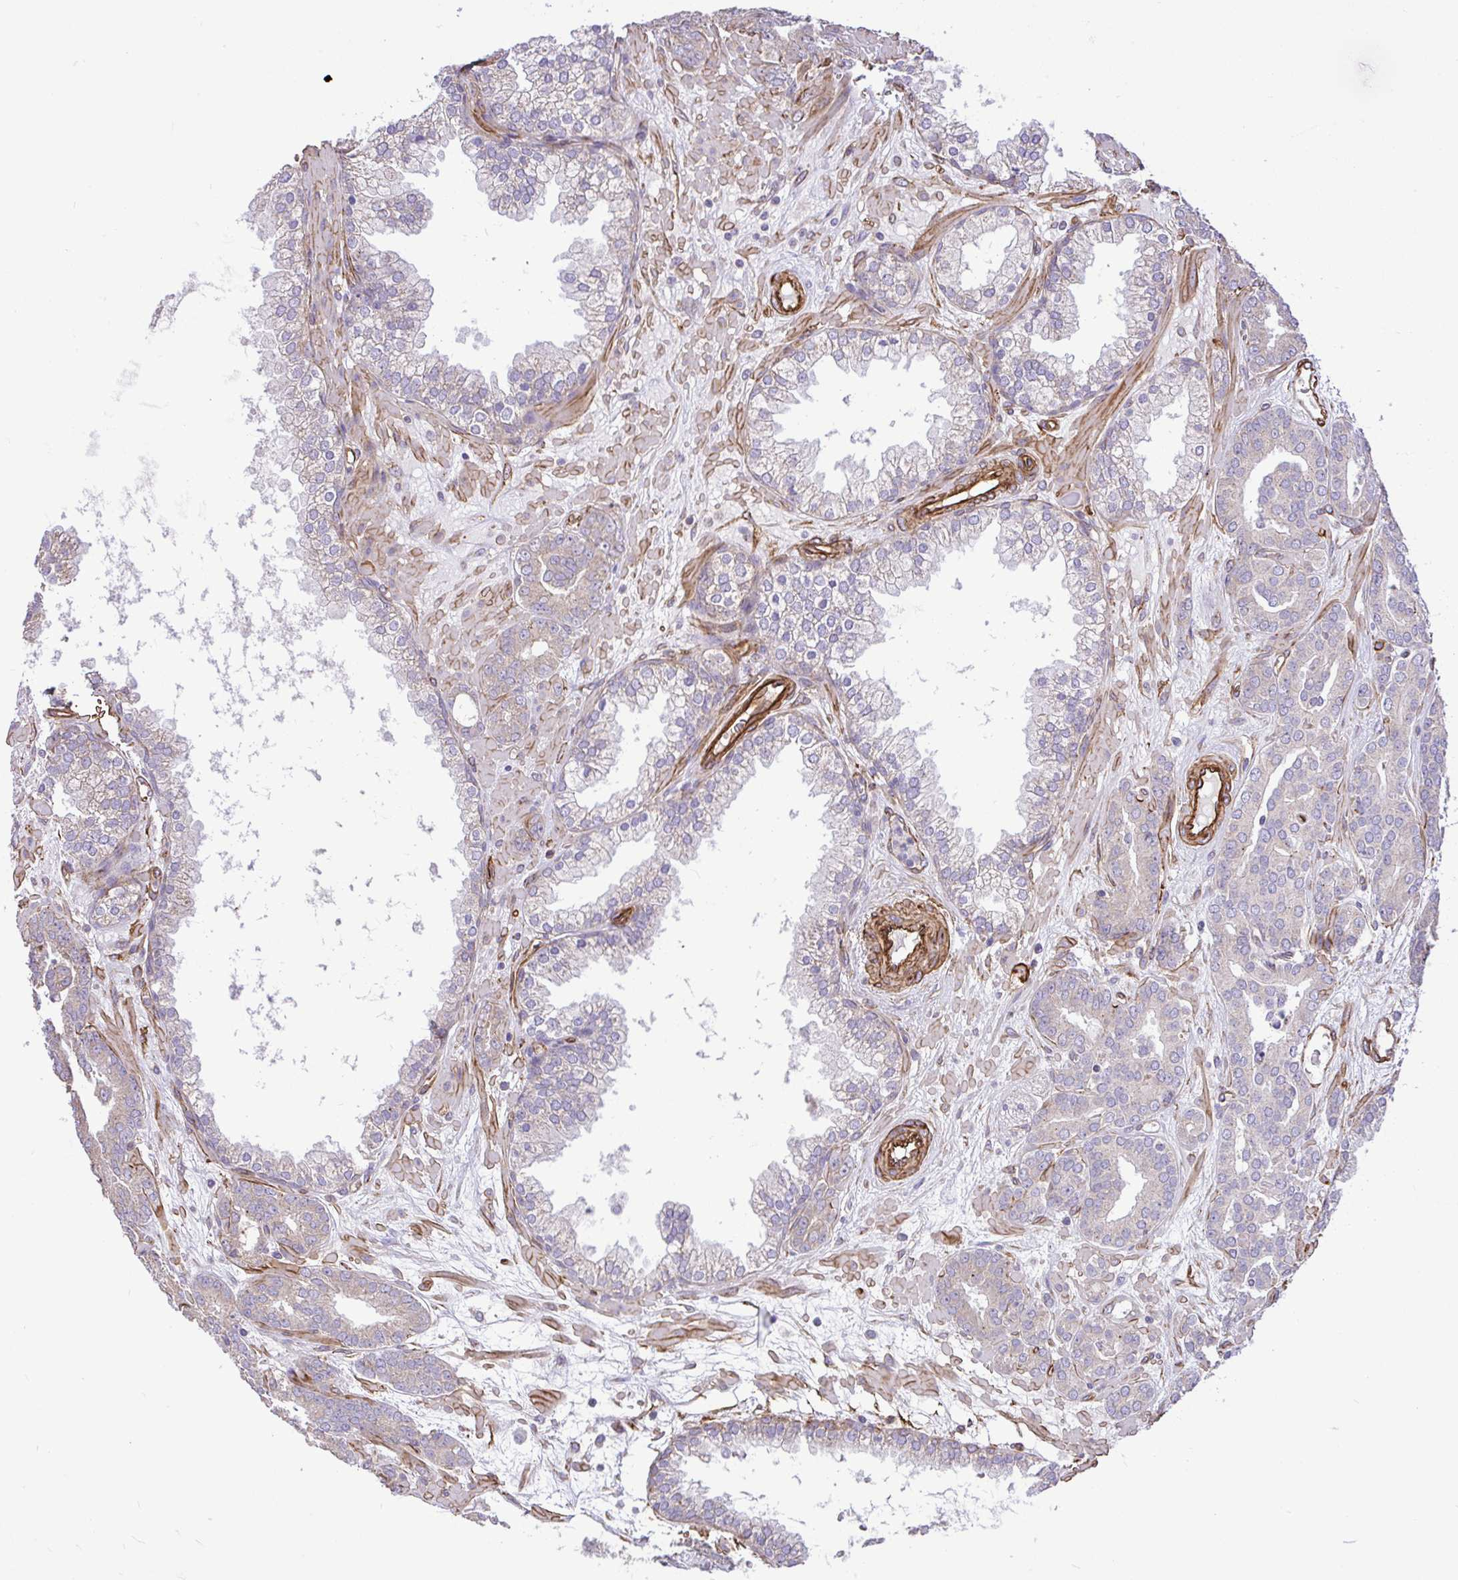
{"staining": {"intensity": "weak", "quantity": "25%-75%", "location": "cytoplasmic/membranous"}, "tissue": "prostate cancer", "cell_type": "Tumor cells", "image_type": "cancer", "snomed": [{"axis": "morphology", "description": "Adenocarcinoma, High grade"}, {"axis": "topography", "description": "Prostate"}], "caption": "This image displays immunohistochemistry (IHC) staining of human prostate cancer (adenocarcinoma (high-grade)), with low weak cytoplasmic/membranous staining in about 25%-75% of tumor cells.", "gene": "PTPRK", "patient": {"sex": "male", "age": 66}}